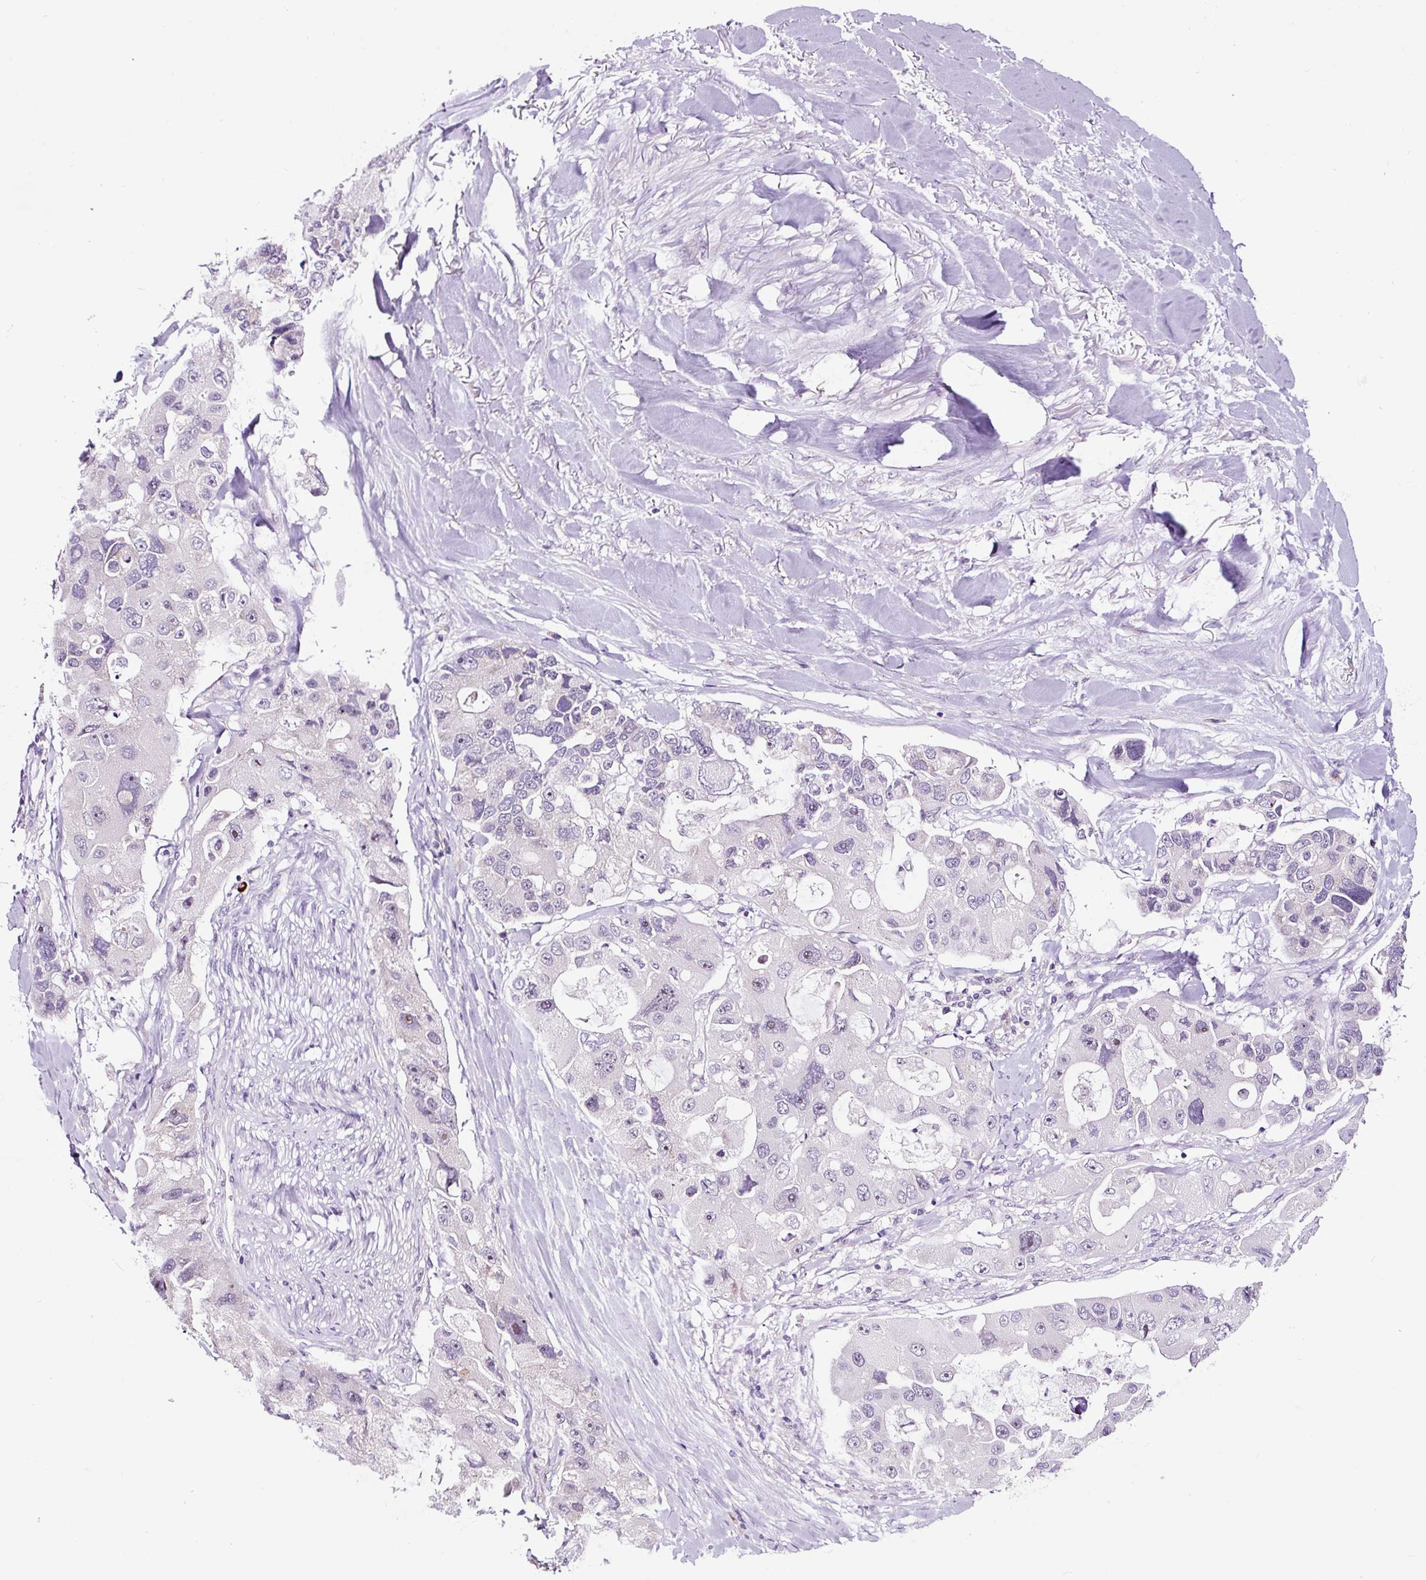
{"staining": {"intensity": "weak", "quantity": "<25%", "location": "nuclear"}, "tissue": "lung cancer", "cell_type": "Tumor cells", "image_type": "cancer", "snomed": [{"axis": "morphology", "description": "Adenocarcinoma, NOS"}, {"axis": "topography", "description": "Lung"}], "caption": "Human adenocarcinoma (lung) stained for a protein using immunohistochemistry displays no positivity in tumor cells.", "gene": "NOM1", "patient": {"sex": "female", "age": 54}}